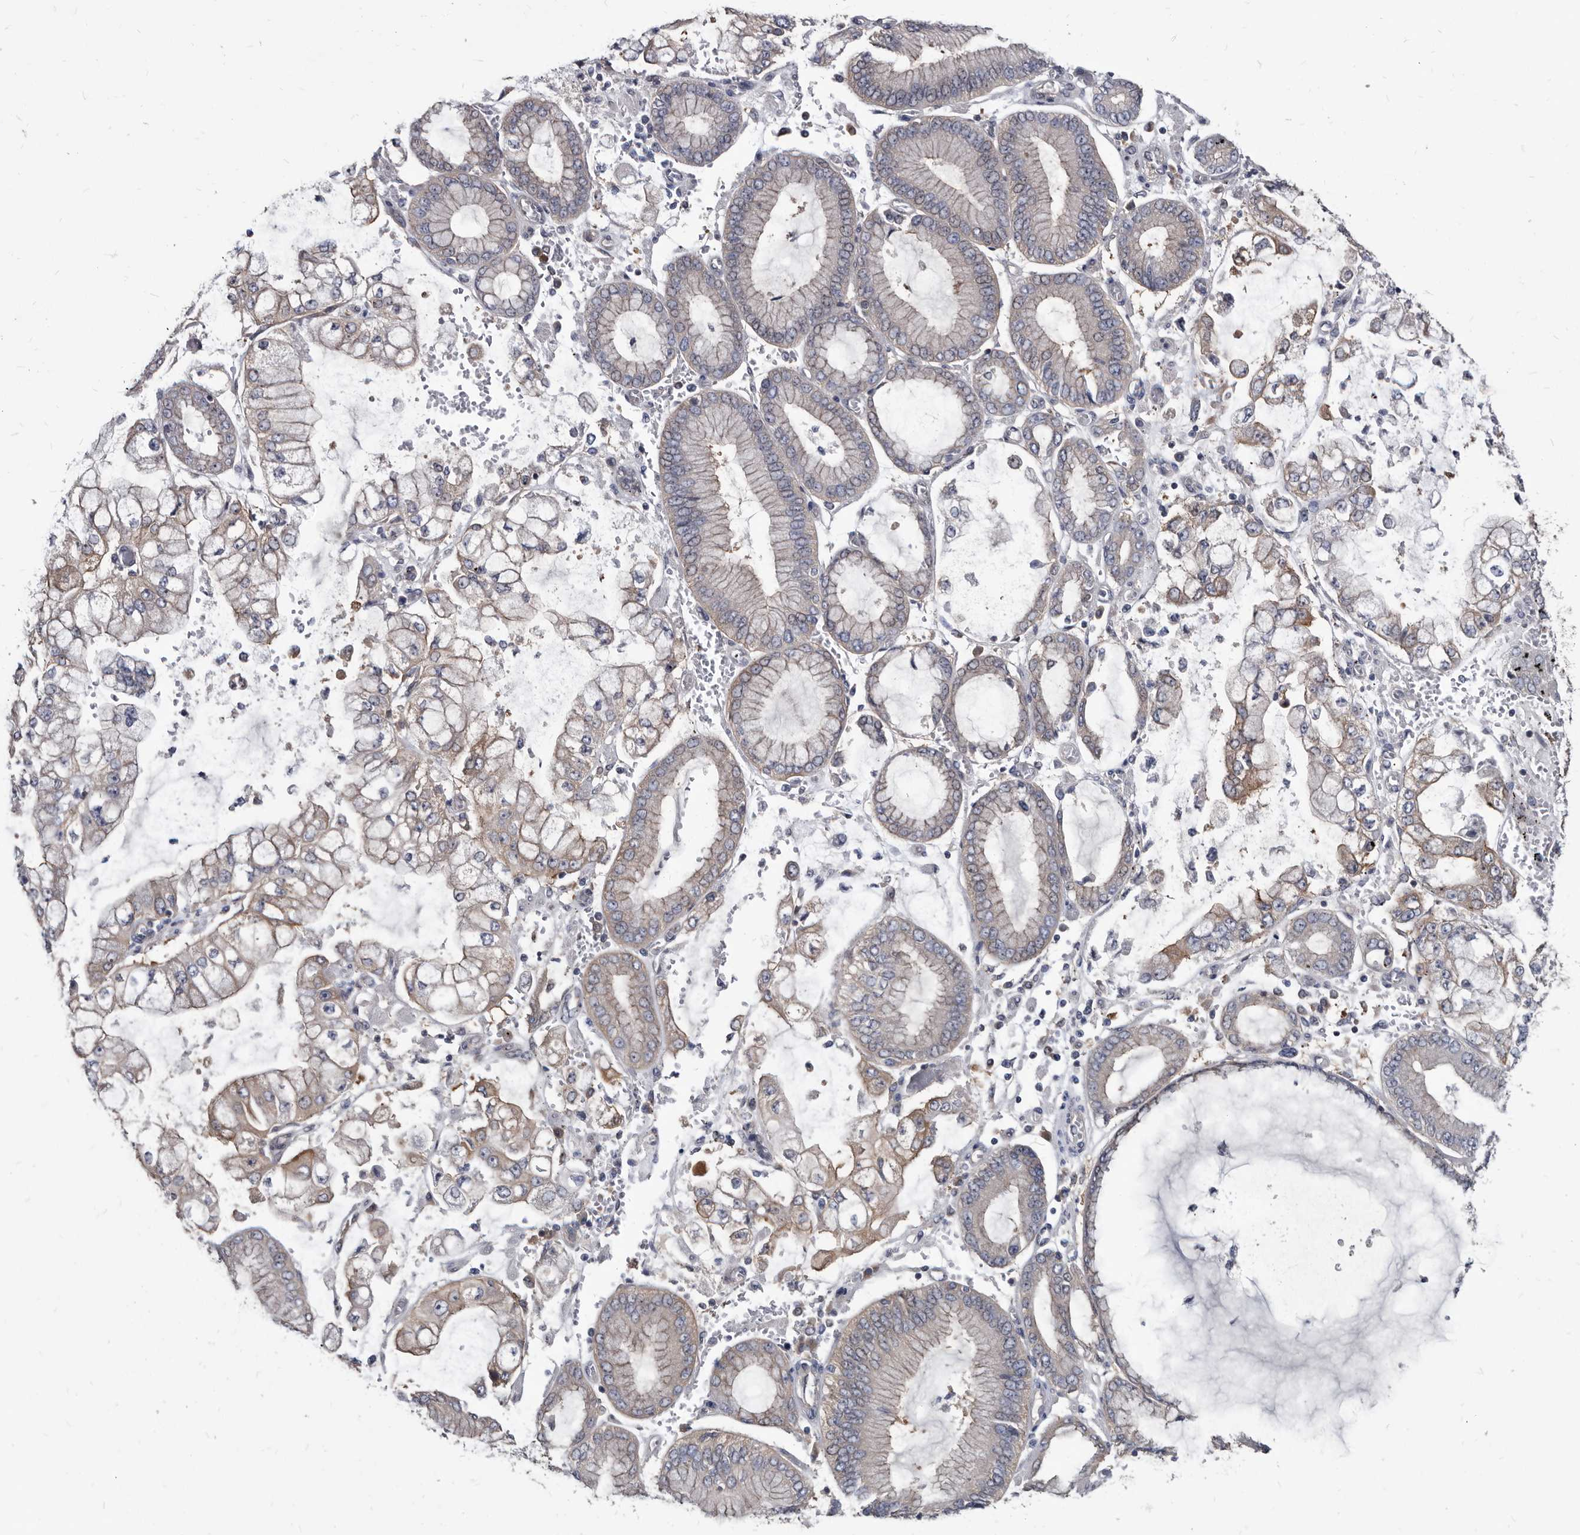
{"staining": {"intensity": "moderate", "quantity": "<25%", "location": "cytoplasmic/membranous"}, "tissue": "stomach cancer", "cell_type": "Tumor cells", "image_type": "cancer", "snomed": [{"axis": "morphology", "description": "Adenocarcinoma, NOS"}, {"axis": "topography", "description": "Stomach"}], "caption": "Stomach cancer stained for a protein reveals moderate cytoplasmic/membranous positivity in tumor cells.", "gene": "ABCF2", "patient": {"sex": "male", "age": 76}}